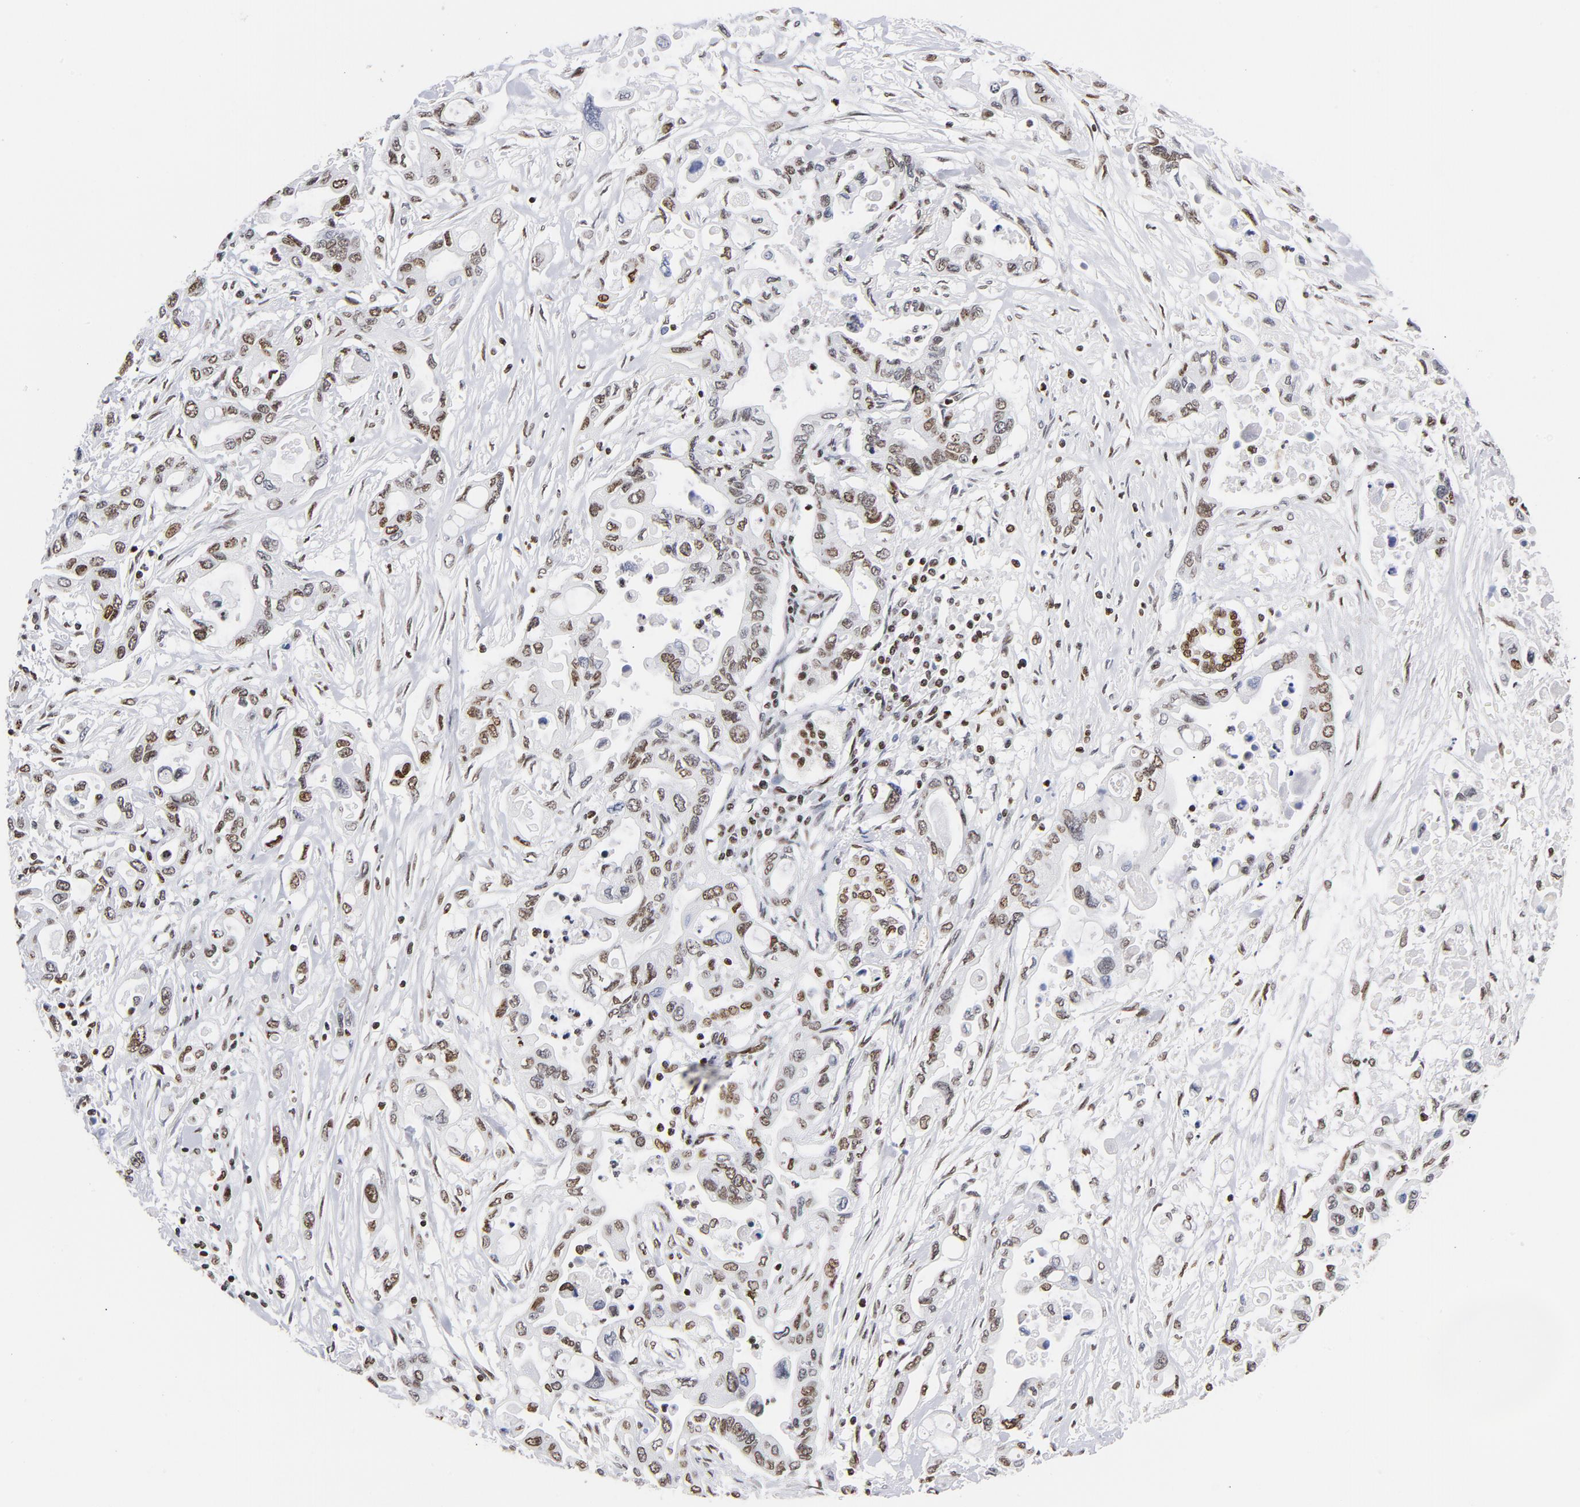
{"staining": {"intensity": "moderate", "quantity": ">75%", "location": "cytoplasmic/membranous,nuclear"}, "tissue": "pancreatic cancer", "cell_type": "Tumor cells", "image_type": "cancer", "snomed": [{"axis": "morphology", "description": "Adenocarcinoma, NOS"}, {"axis": "topography", "description": "Pancreas"}], "caption": "The immunohistochemical stain labels moderate cytoplasmic/membranous and nuclear staining in tumor cells of pancreatic cancer (adenocarcinoma) tissue.", "gene": "TOP2B", "patient": {"sex": "female", "age": 57}}